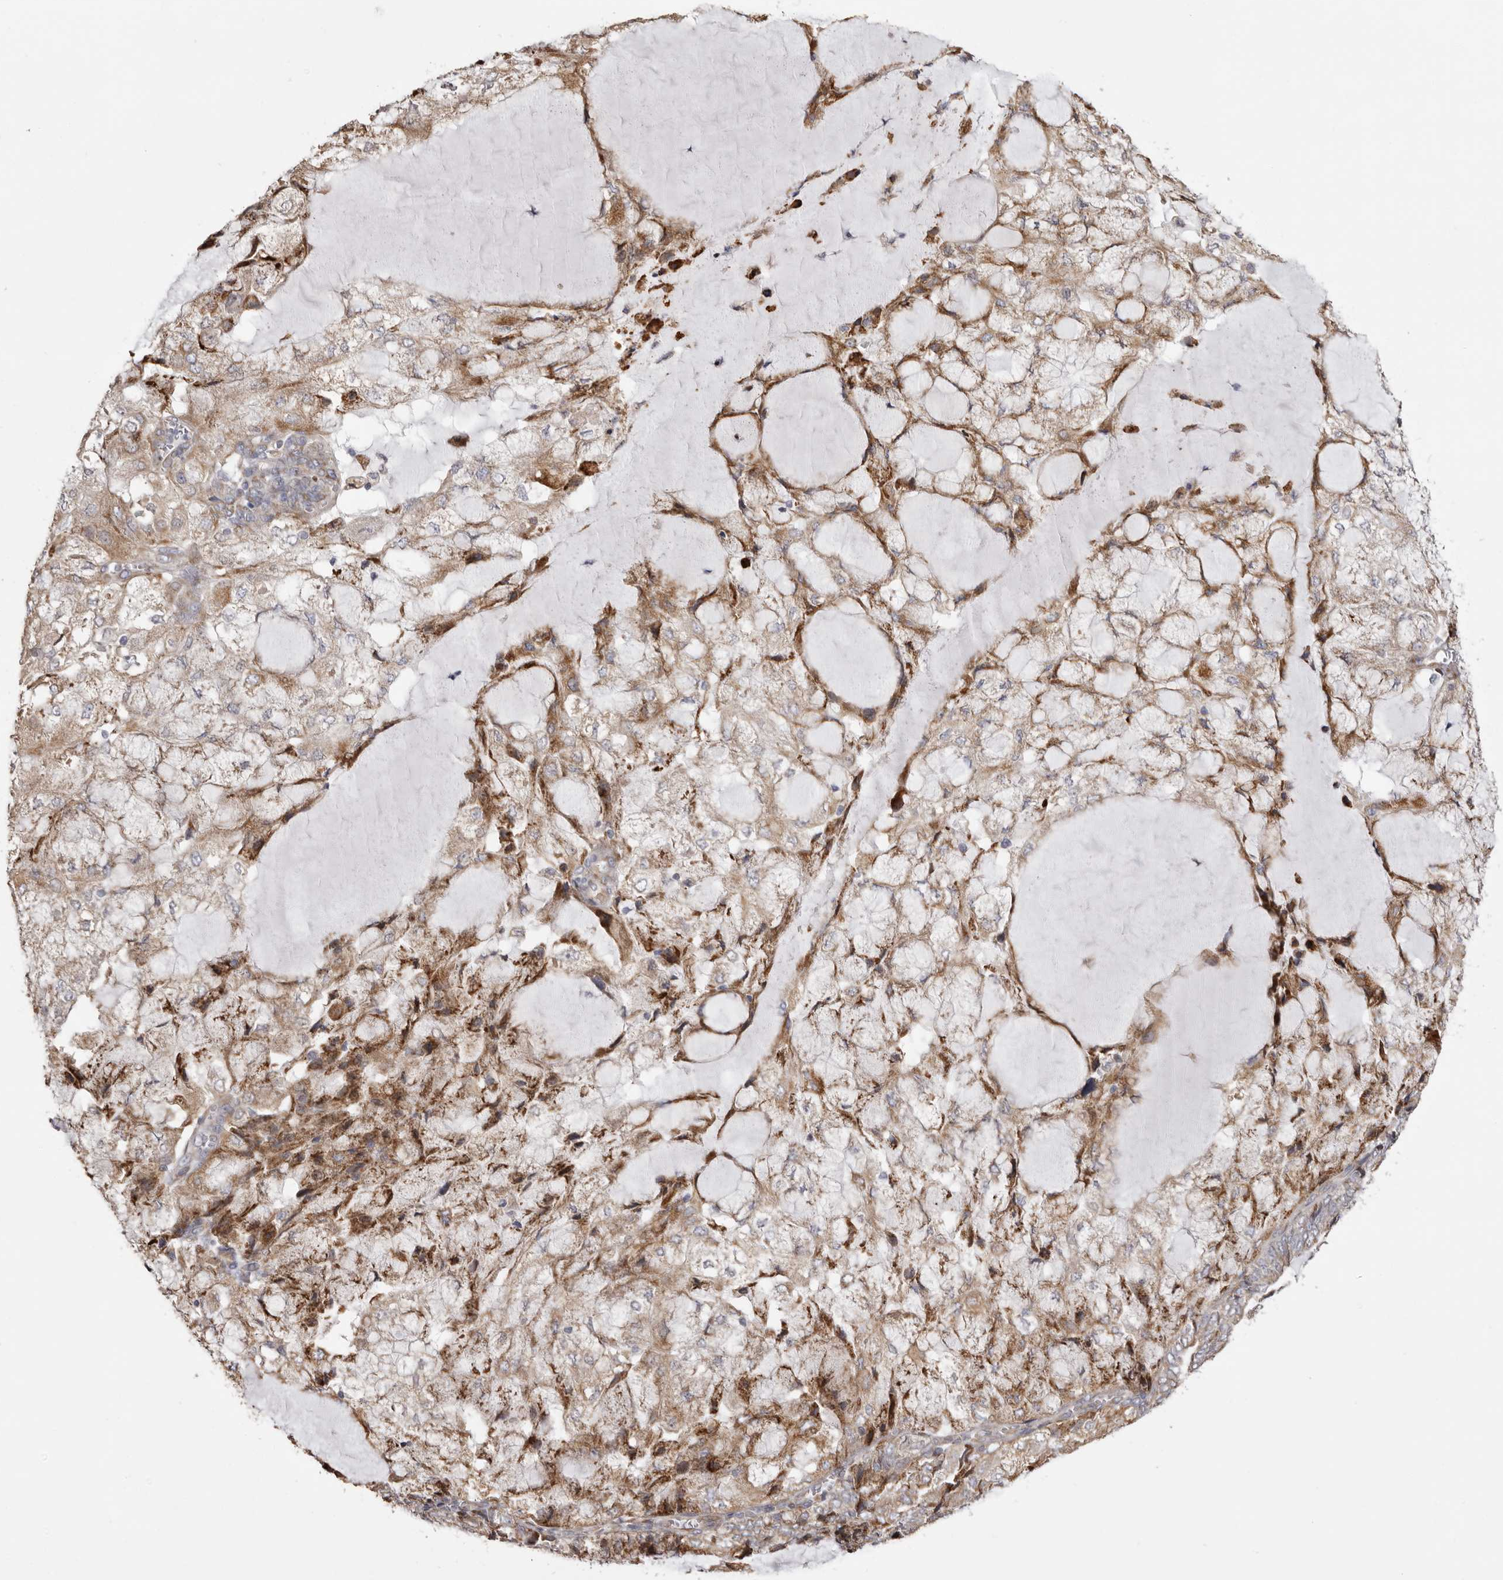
{"staining": {"intensity": "moderate", "quantity": ">75%", "location": "cytoplasmic/membranous"}, "tissue": "endometrial cancer", "cell_type": "Tumor cells", "image_type": "cancer", "snomed": [{"axis": "morphology", "description": "Adenocarcinoma, NOS"}, {"axis": "topography", "description": "Endometrium"}], "caption": "A histopathology image of endometrial adenocarcinoma stained for a protein reveals moderate cytoplasmic/membranous brown staining in tumor cells. Immunohistochemistry (ihc) stains the protein in brown and the nuclei are stained blue.", "gene": "PIGX", "patient": {"sex": "female", "age": 81}}